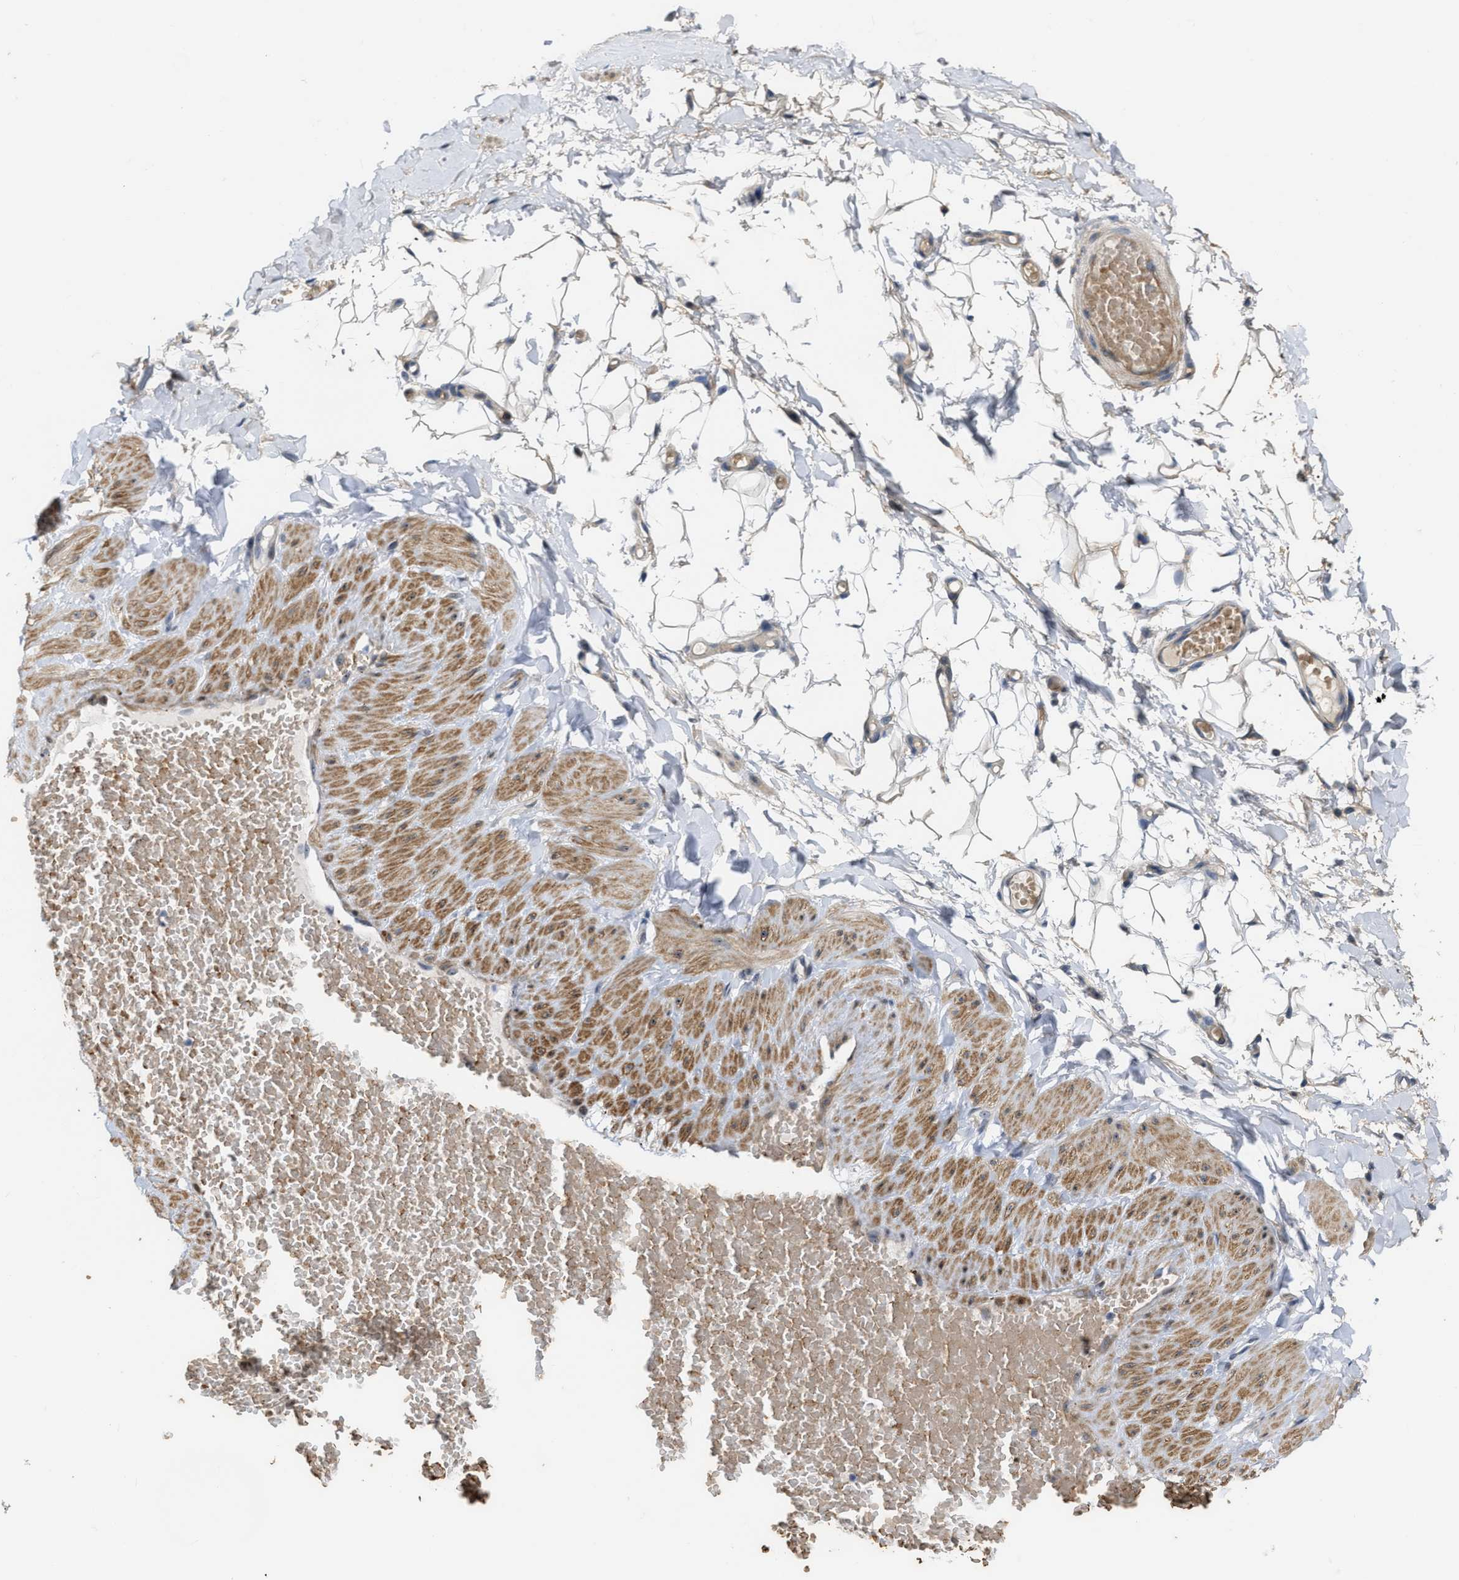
{"staining": {"intensity": "weak", "quantity": "<25%", "location": "cytoplasmic/membranous"}, "tissue": "adipose tissue", "cell_type": "Adipocytes", "image_type": "normal", "snomed": [{"axis": "morphology", "description": "Normal tissue, NOS"}, {"axis": "topography", "description": "Adipose tissue"}, {"axis": "topography", "description": "Vascular tissue"}, {"axis": "topography", "description": "Peripheral nerve tissue"}], "caption": "A photomicrograph of adipose tissue stained for a protein shows no brown staining in adipocytes.", "gene": "POLR1F", "patient": {"sex": "male", "age": 25}}